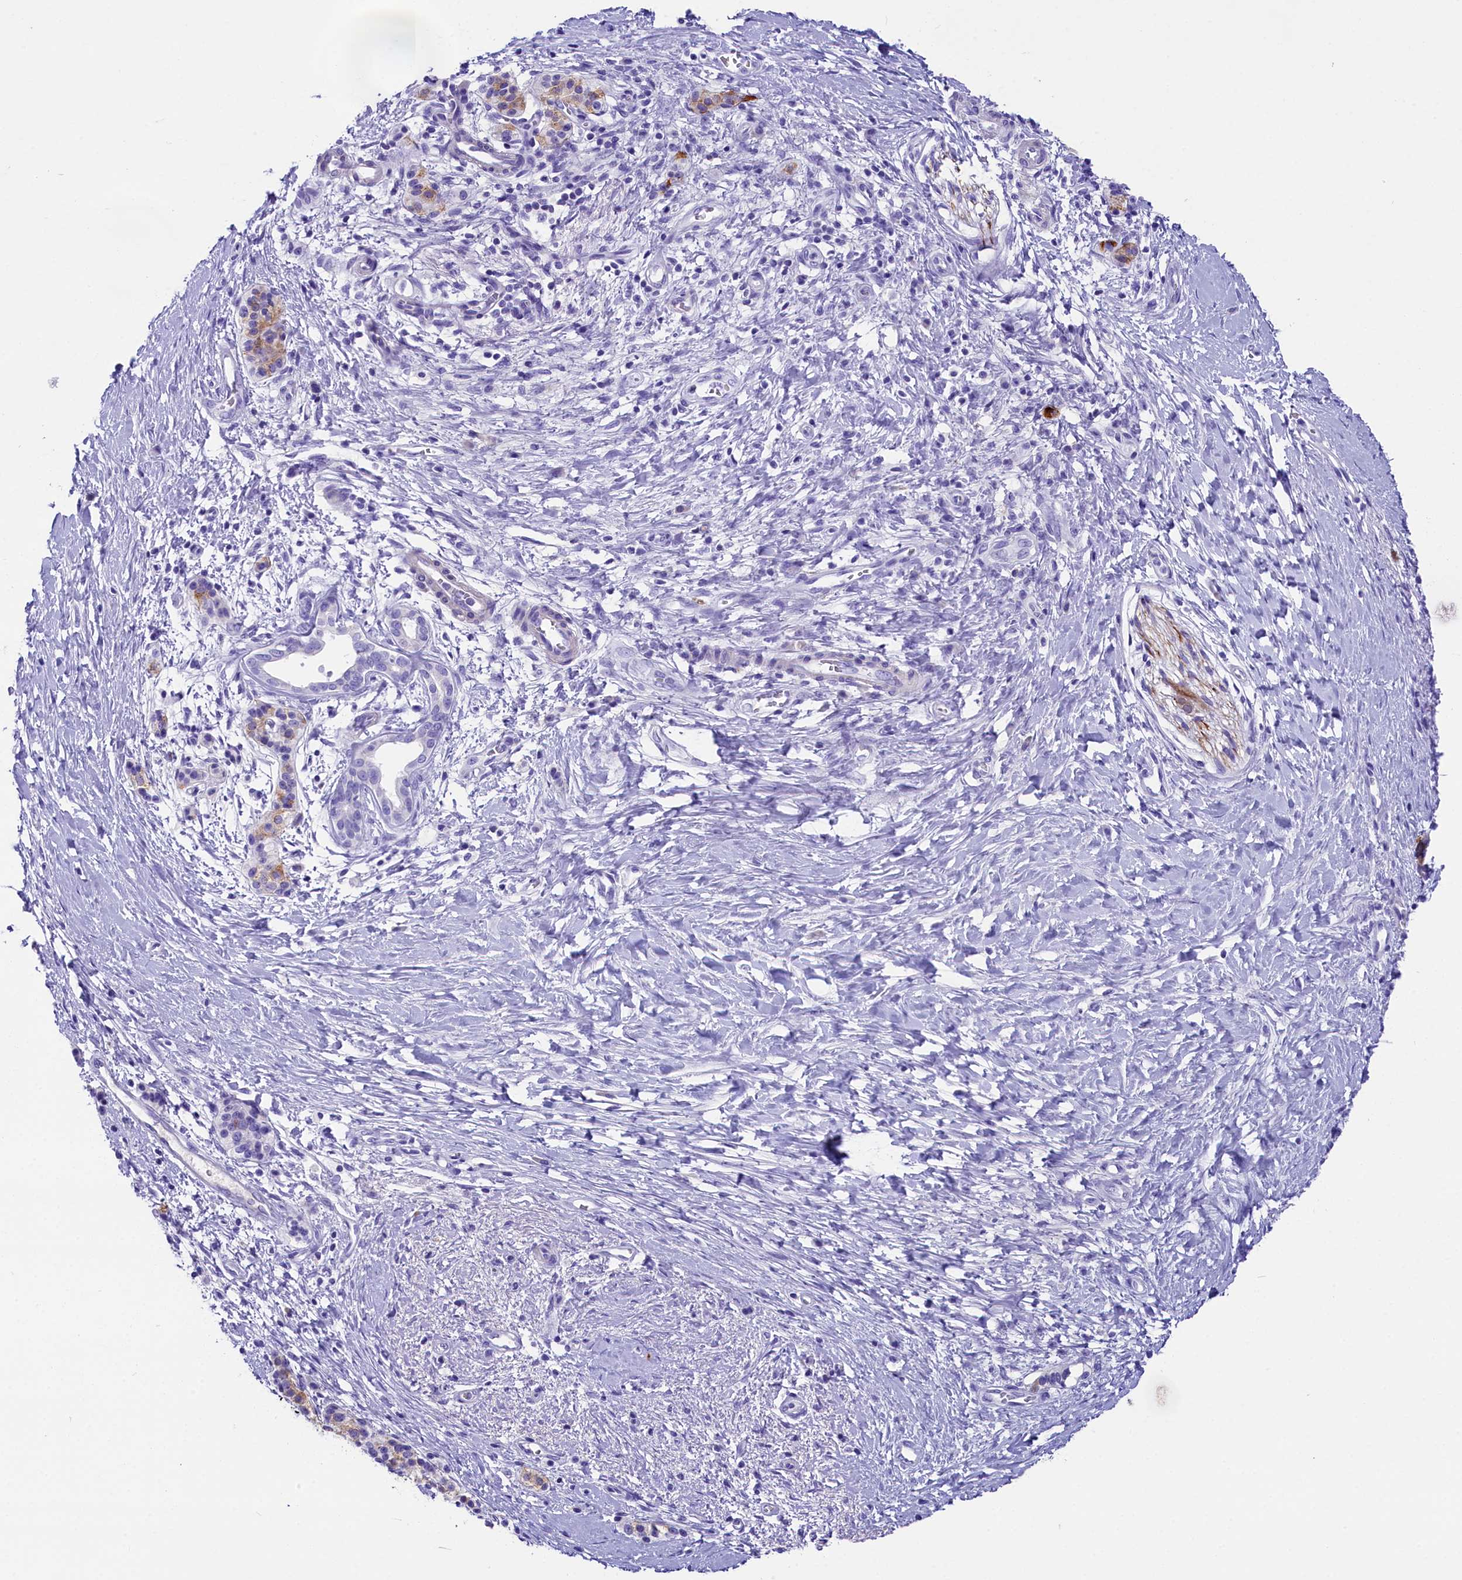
{"staining": {"intensity": "negative", "quantity": "none", "location": "none"}, "tissue": "pancreatic cancer", "cell_type": "Tumor cells", "image_type": "cancer", "snomed": [{"axis": "morphology", "description": "Adenocarcinoma, NOS"}, {"axis": "topography", "description": "Pancreas"}], "caption": "IHC histopathology image of neoplastic tissue: human pancreatic cancer stained with DAB demonstrates no significant protein staining in tumor cells.", "gene": "SKIDA1", "patient": {"sex": "male", "age": 50}}